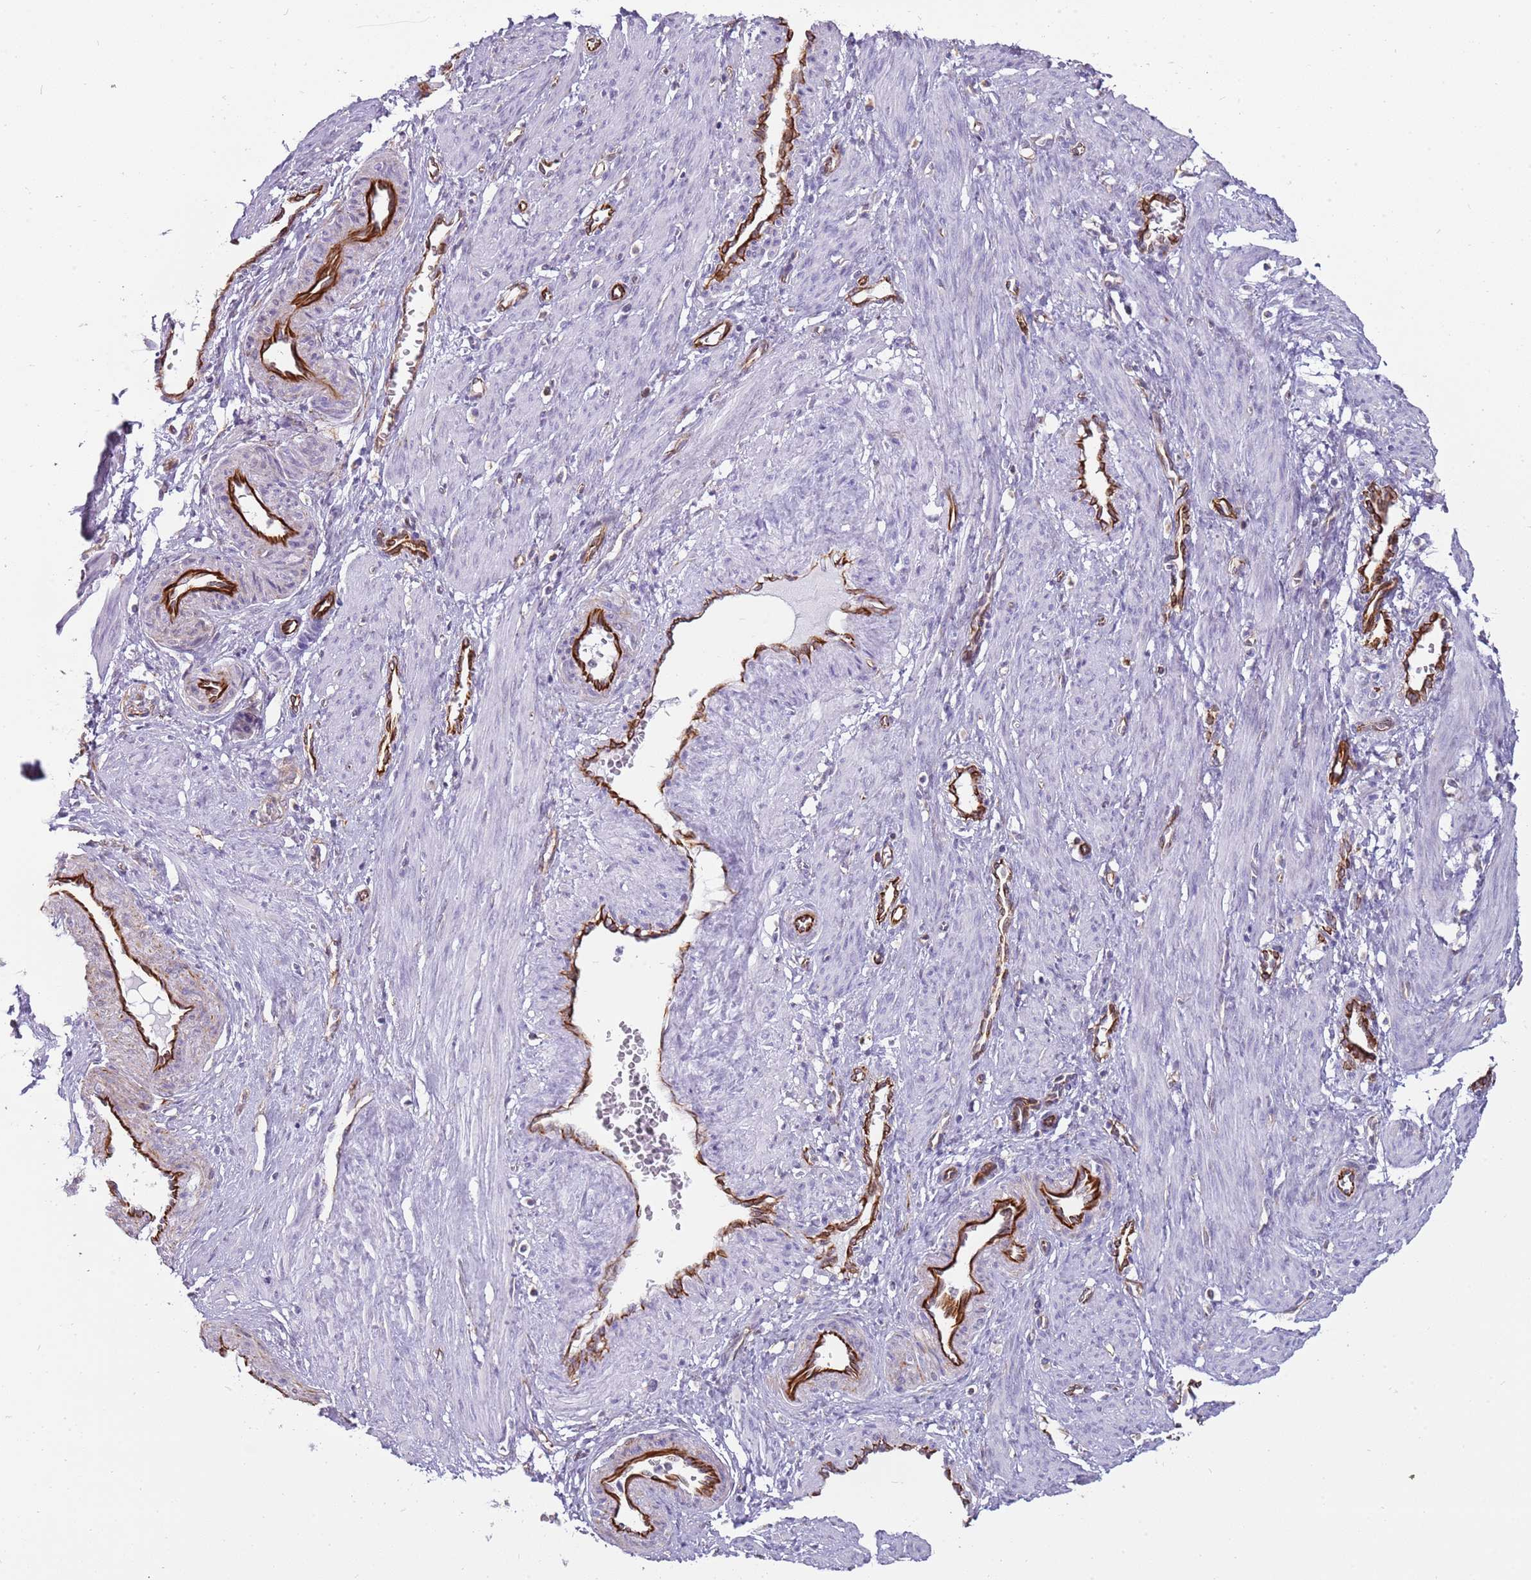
{"staining": {"intensity": "negative", "quantity": "none", "location": "none"}, "tissue": "smooth muscle", "cell_type": "Smooth muscle cells", "image_type": "normal", "snomed": [{"axis": "morphology", "description": "Normal tissue, NOS"}, {"axis": "topography", "description": "Endometrium"}], "caption": "Histopathology image shows no significant protein staining in smooth muscle cells of unremarkable smooth muscle.", "gene": "ENSG00000271254", "patient": {"sex": "female", "age": 33}}